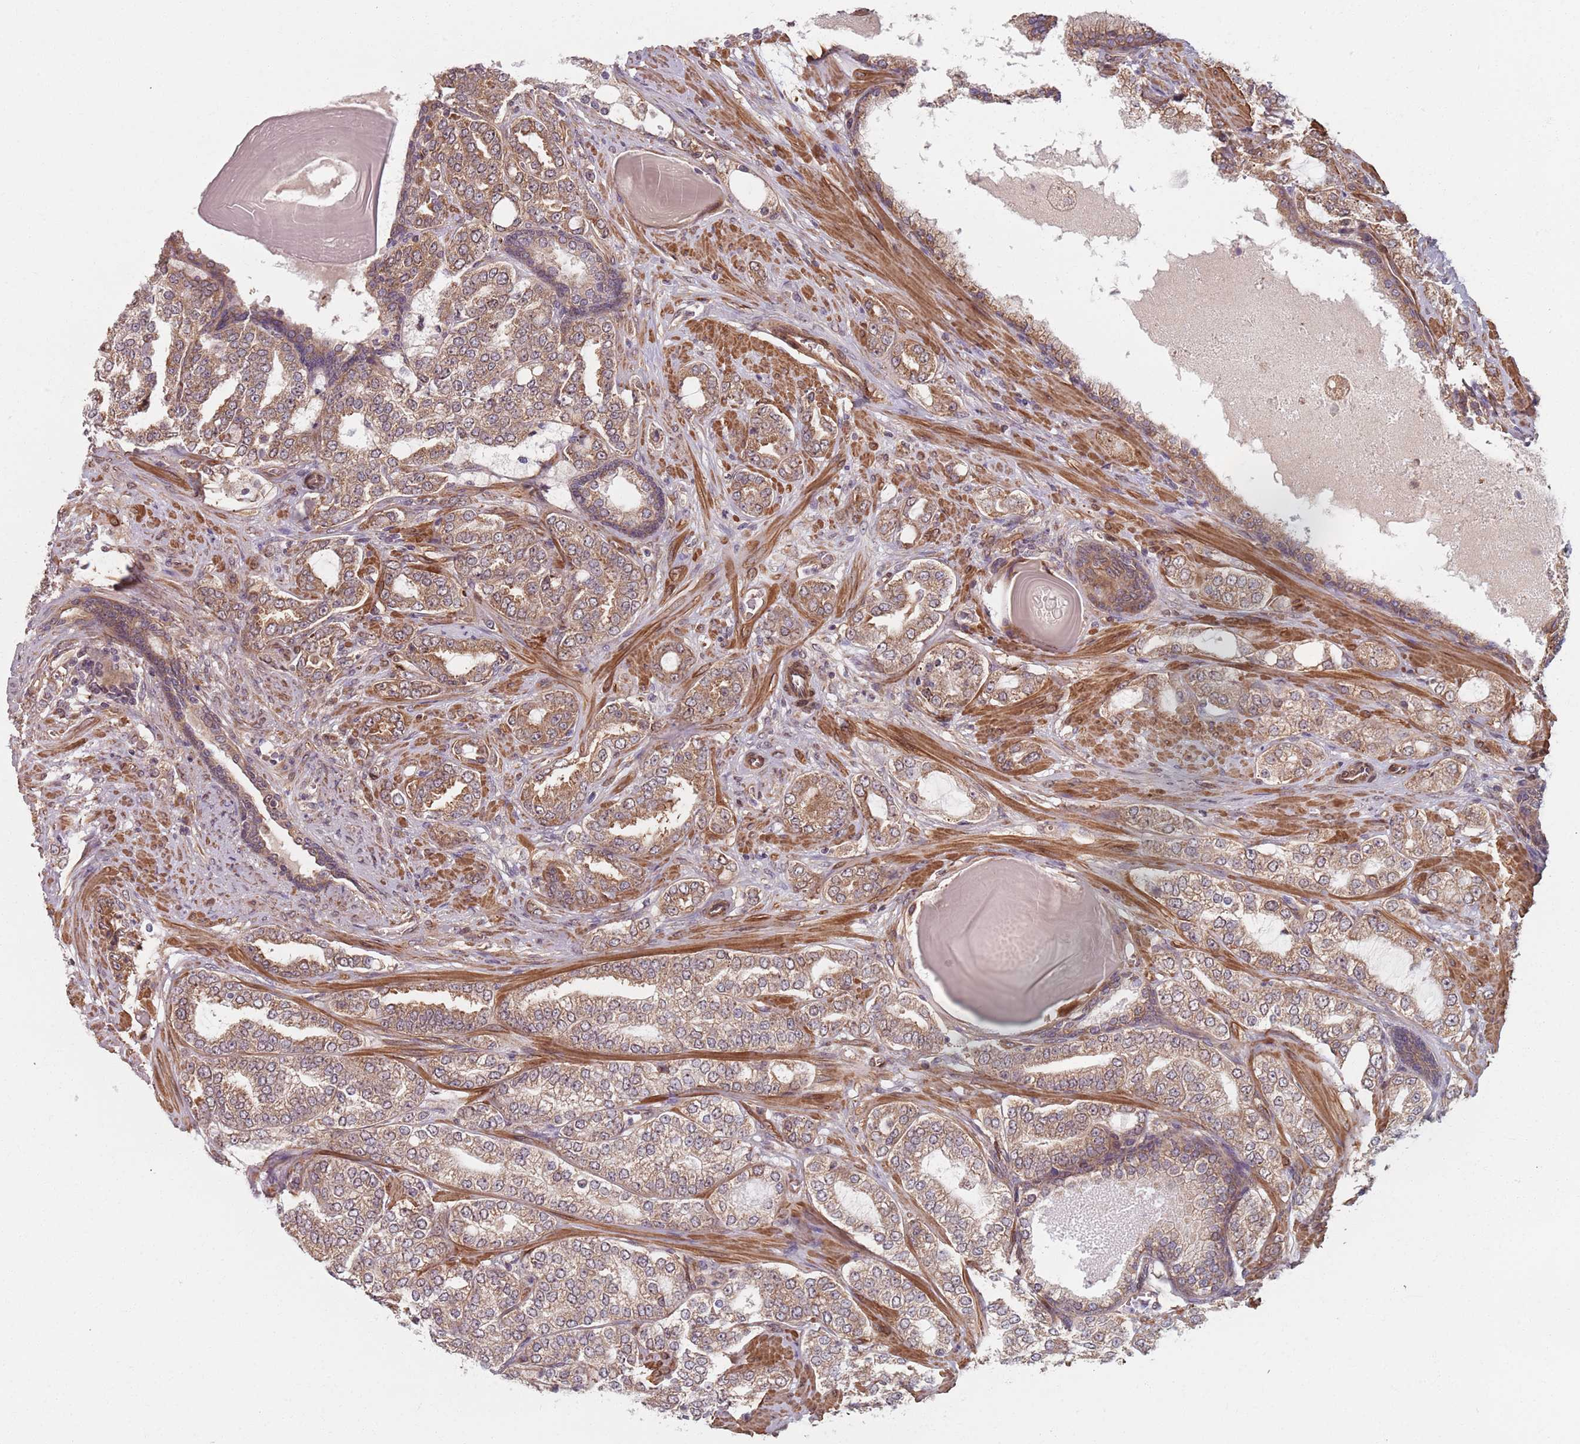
{"staining": {"intensity": "moderate", "quantity": ">75%", "location": "cytoplasmic/membranous"}, "tissue": "prostate cancer", "cell_type": "Tumor cells", "image_type": "cancer", "snomed": [{"axis": "morphology", "description": "Adenocarcinoma, High grade"}, {"axis": "topography", "description": "Prostate"}], "caption": "Prostate cancer (adenocarcinoma (high-grade)) was stained to show a protein in brown. There is medium levels of moderate cytoplasmic/membranous staining in approximately >75% of tumor cells.", "gene": "NOTCH3", "patient": {"sex": "male", "age": 64}}